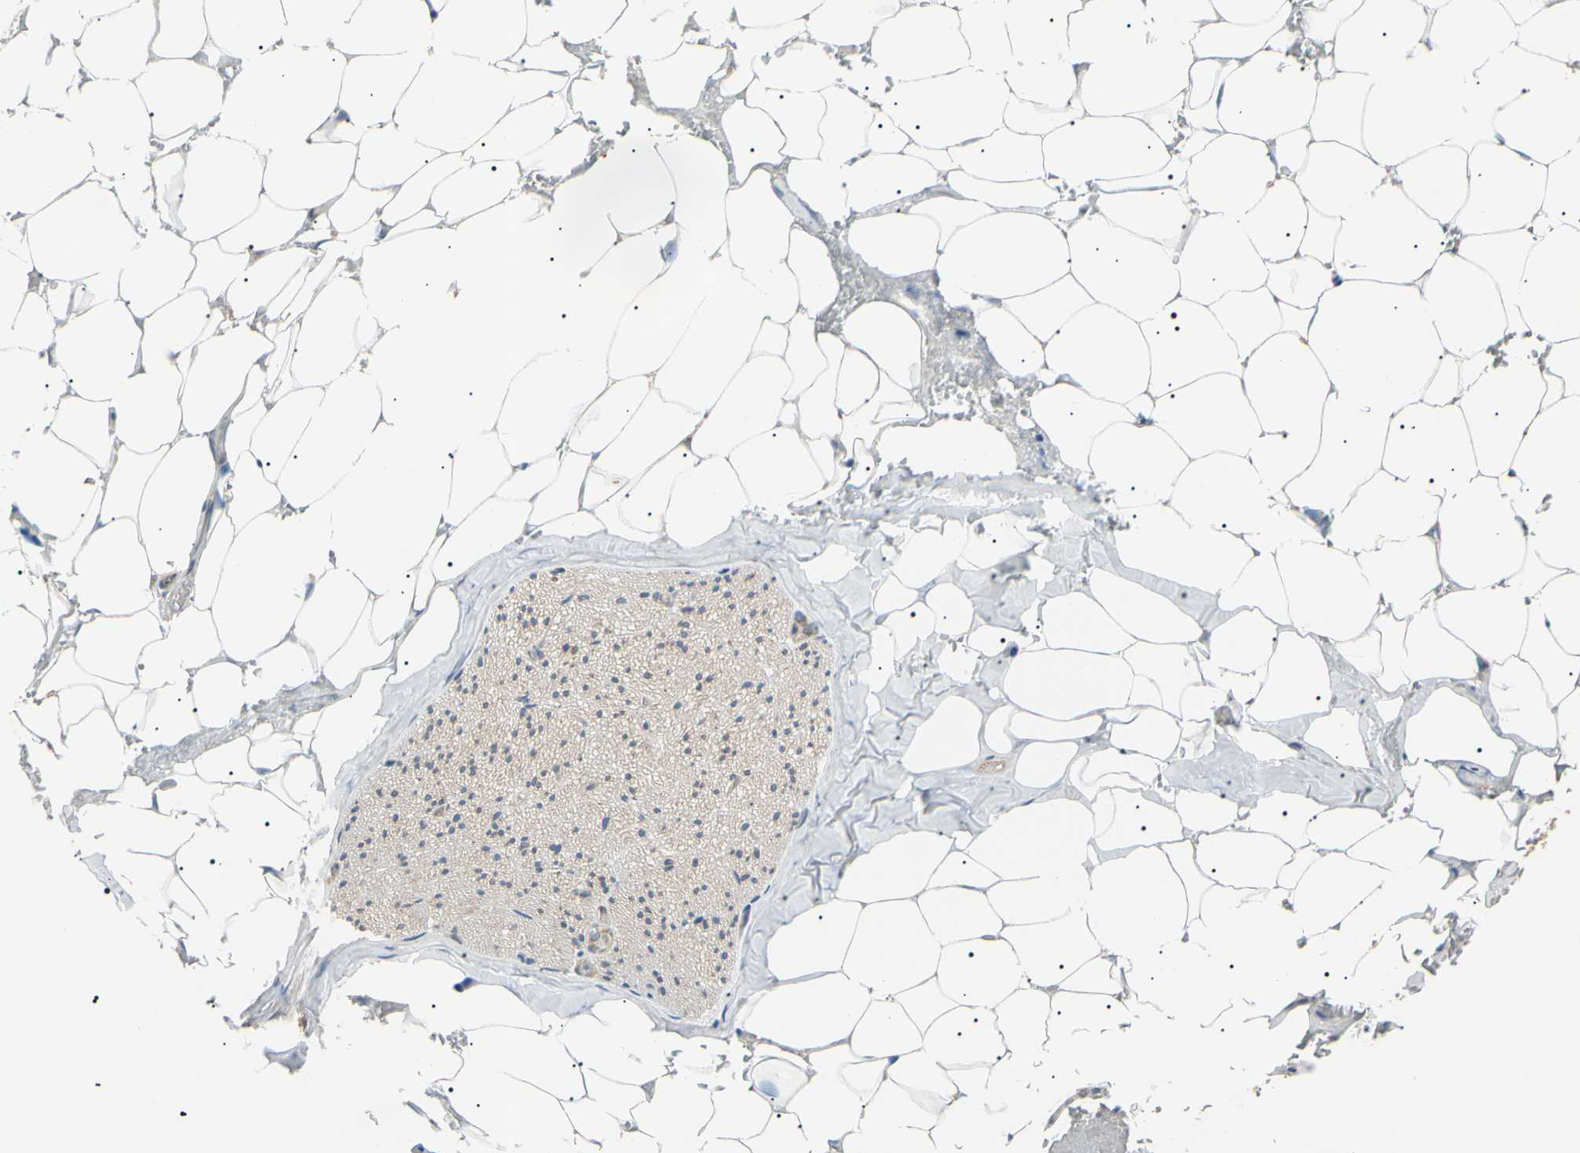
{"staining": {"intensity": "negative", "quantity": "none", "location": "none"}, "tissue": "adipose tissue", "cell_type": "Adipocytes", "image_type": "normal", "snomed": [{"axis": "morphology", "description": "Normal tissue, NOS"}, {"axis": "topography", "description": "Peripheral nerve tissue"}], "caption": "This photomicrograph is of benign adipose tissue stained with immunohistochemistry (IHC) to label a protein in brown with the nuclei are counter-stained blue. There is no staining in adipocytes.", "gene": "VAPA", "patient": {"sex": "male", "age": 70}}